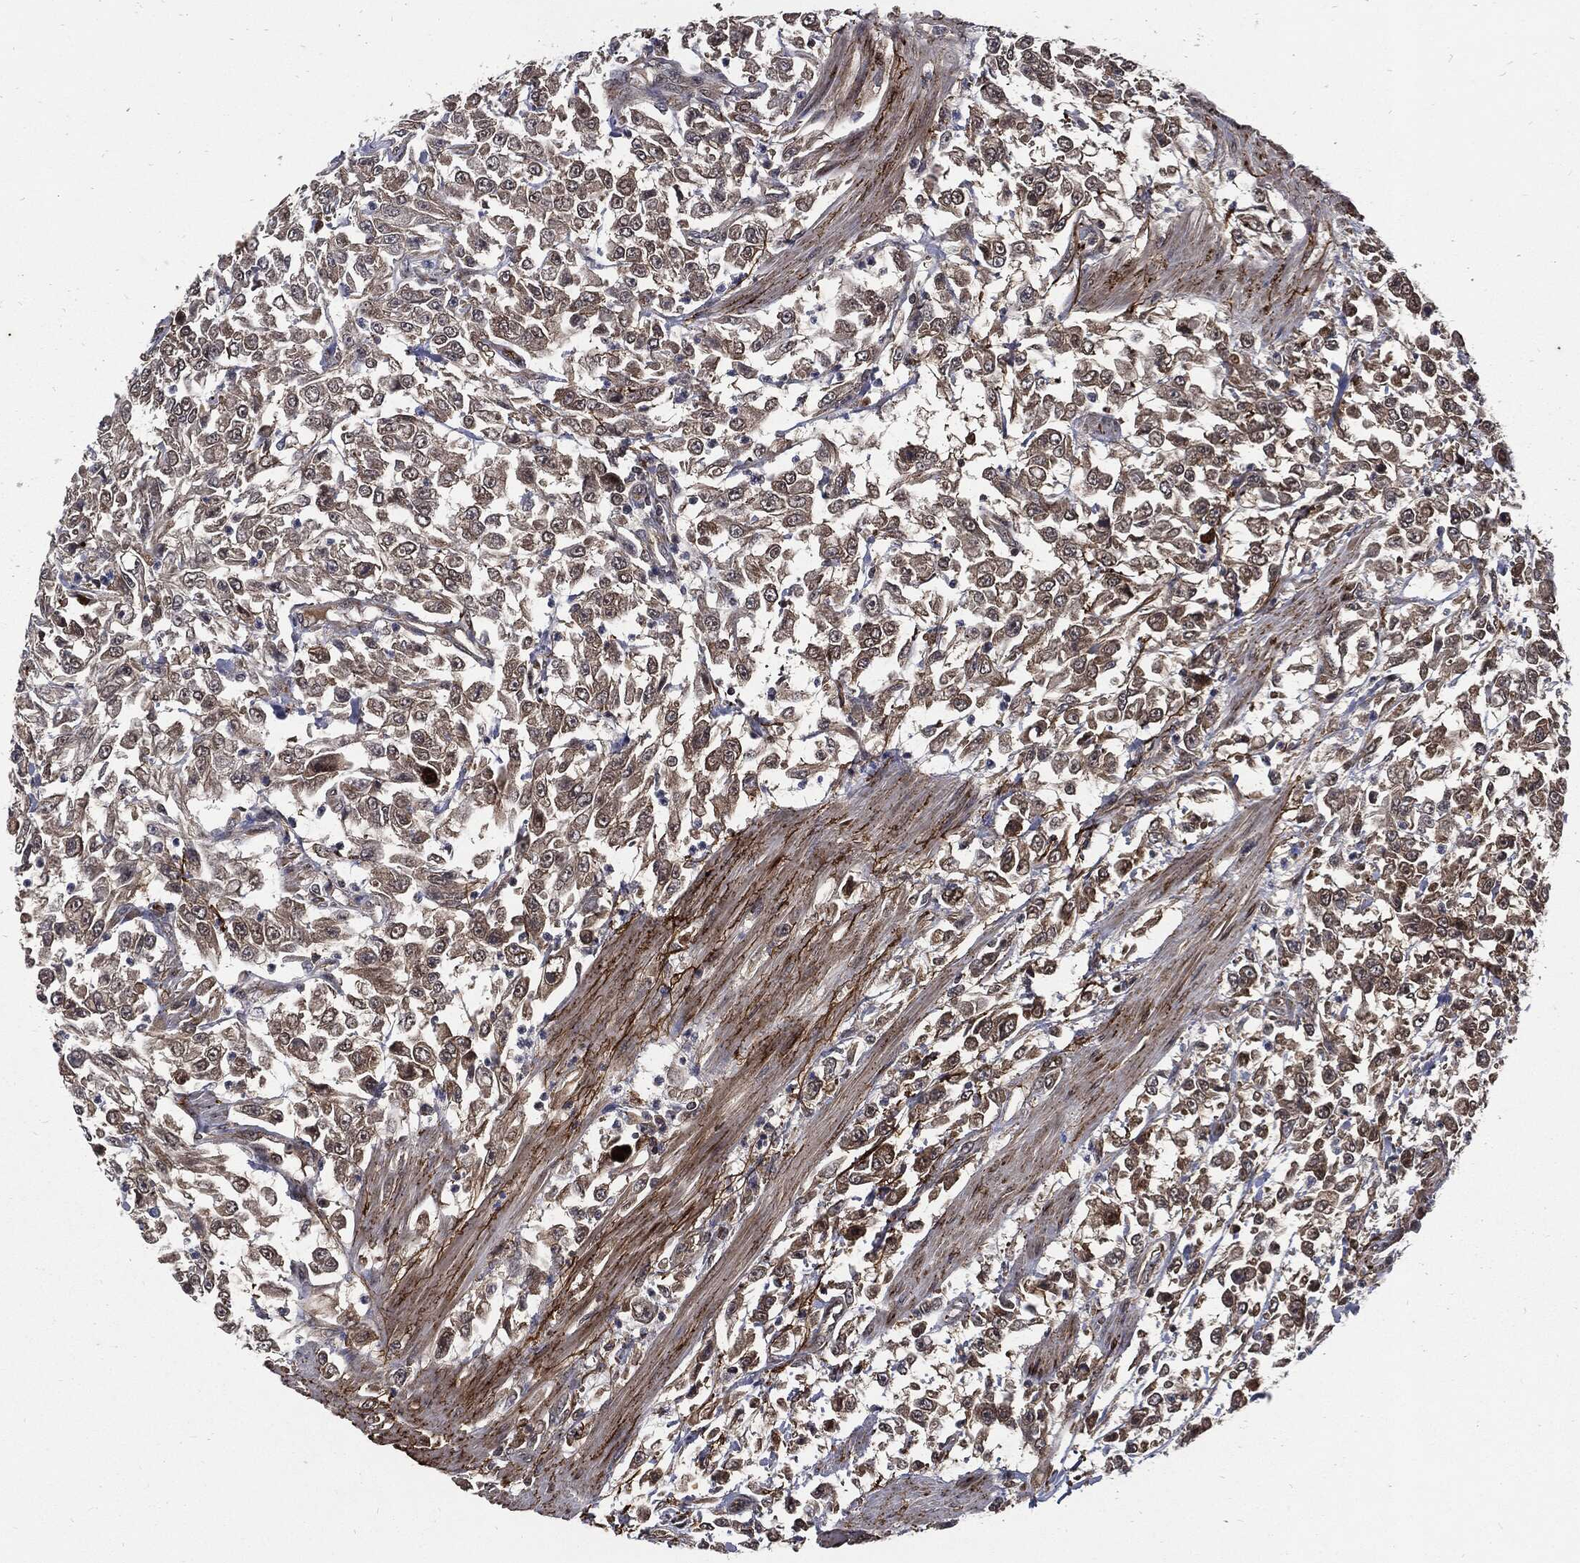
{"staining": {"intensity": "weak", "quantity": "25%-75%", "location": "cytoplasmic/membranous"}, "tissue": "urothelial cancer", "cell_type": "Tumor cells", "image_type": "cancer", "snomed": [{"axis": "morphology", "description": "Urothelial carcinoma, High grade"}, {"axis": "topography", "description": "Urinary bladder"}], "caption": "Immunohistochemical staining of human urothelial cancer exhibits weak cytoplasmic/membranous protein positivity in about 25%-75% of tumor cells.", "gene": "CLU", "patient": {"sex": "male", "age": 46}}